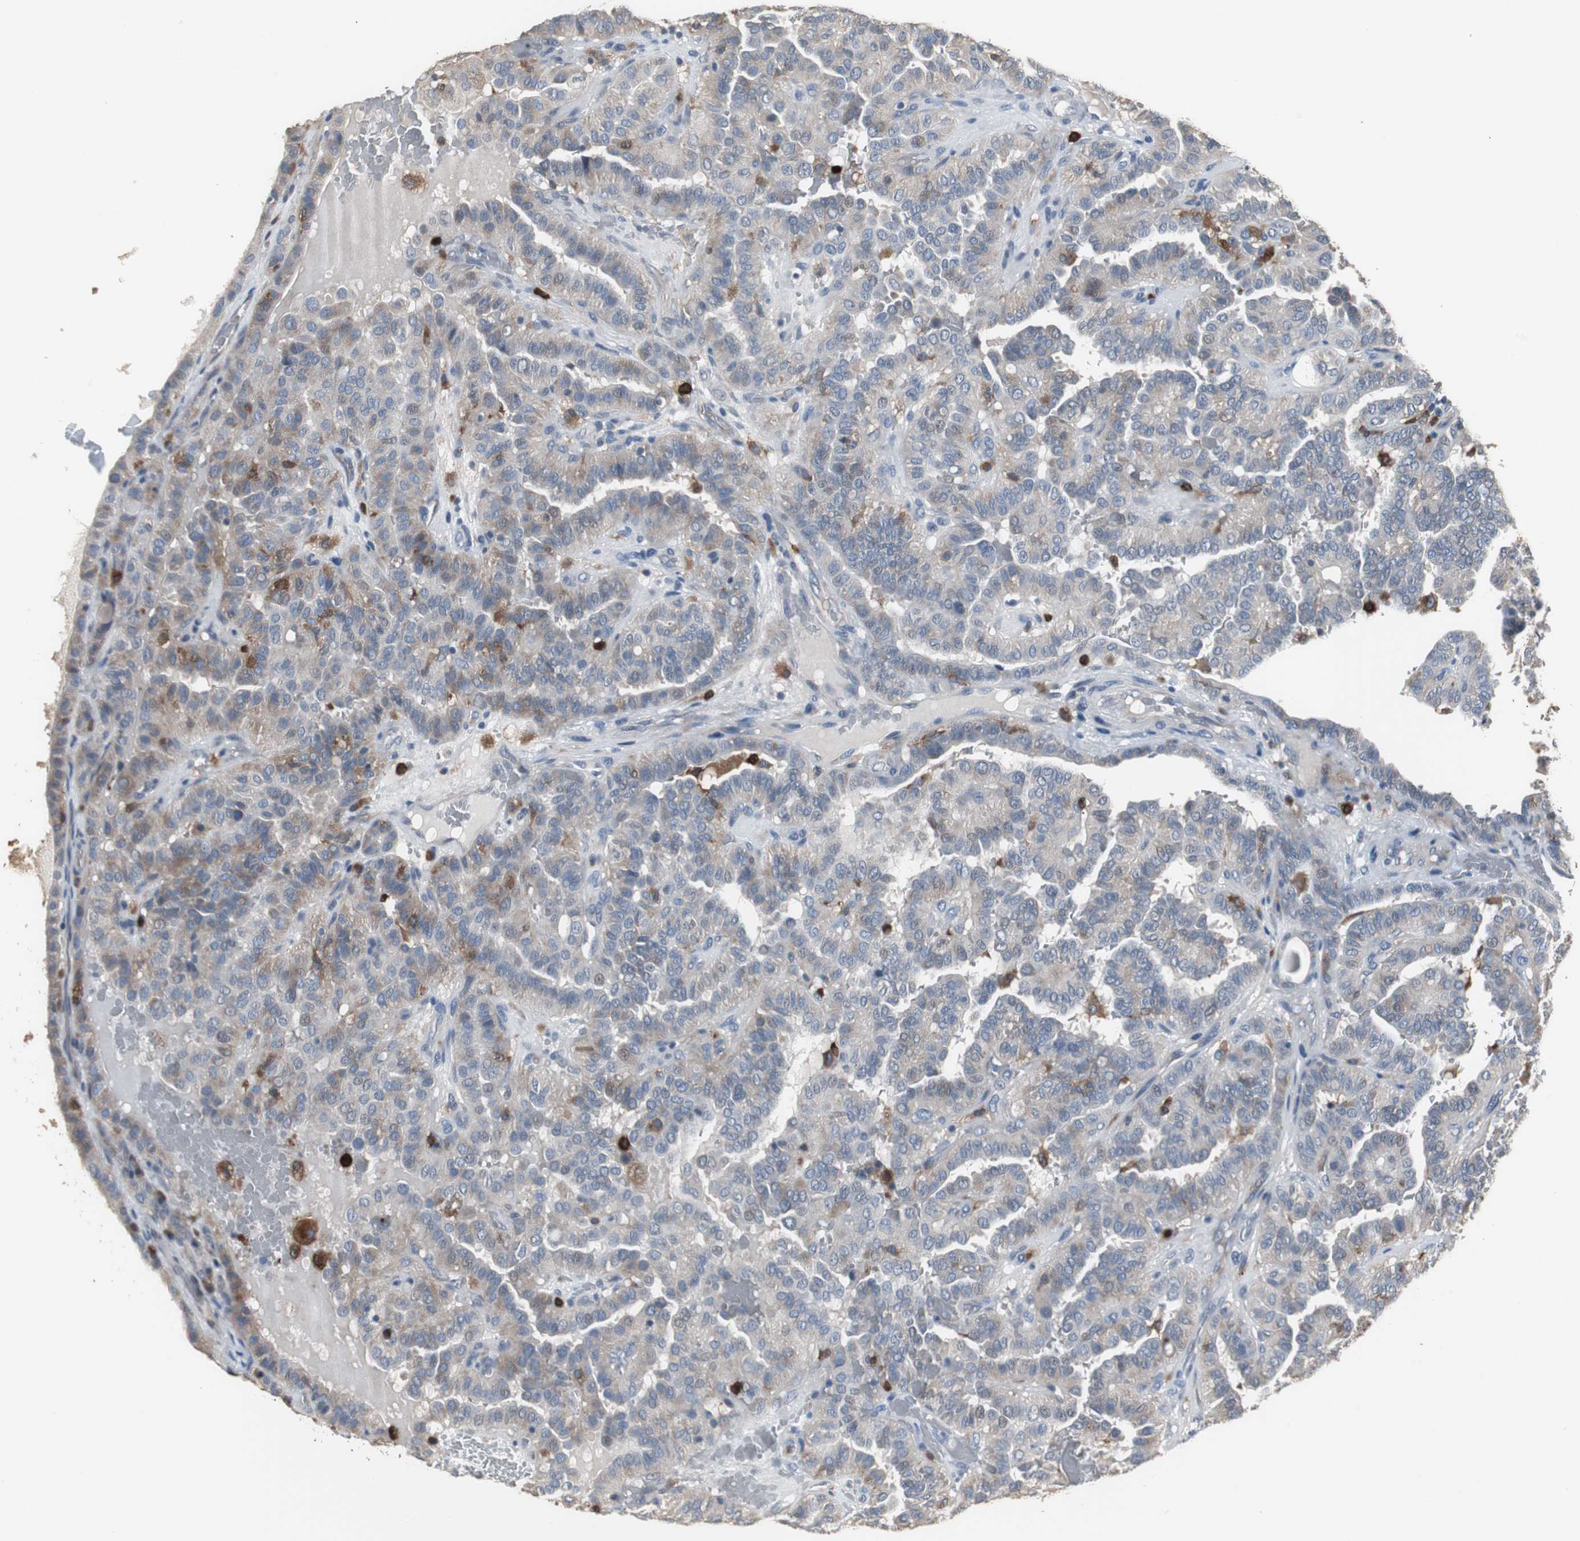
{"staining": {"intensity": "weak", "quantity": "<25%", "location": "cytoplasmic/membranous"}, "tissue": "thyroid cancer", "cell_type": "Tumor cells", "image_type": "cancer", "snomed": [{"axis": "morphology", "description": "Papillary adenocarcinoma, NOS"}, {"axis": "topography", "description": "Thyroid gland"}], "caption": "Micrograph shows no significant protein expression in tumor cells of thyroid papillary adenocarcinoma.", "gene": "NCF2", "patient": {"sex": "male", "age": 77}}